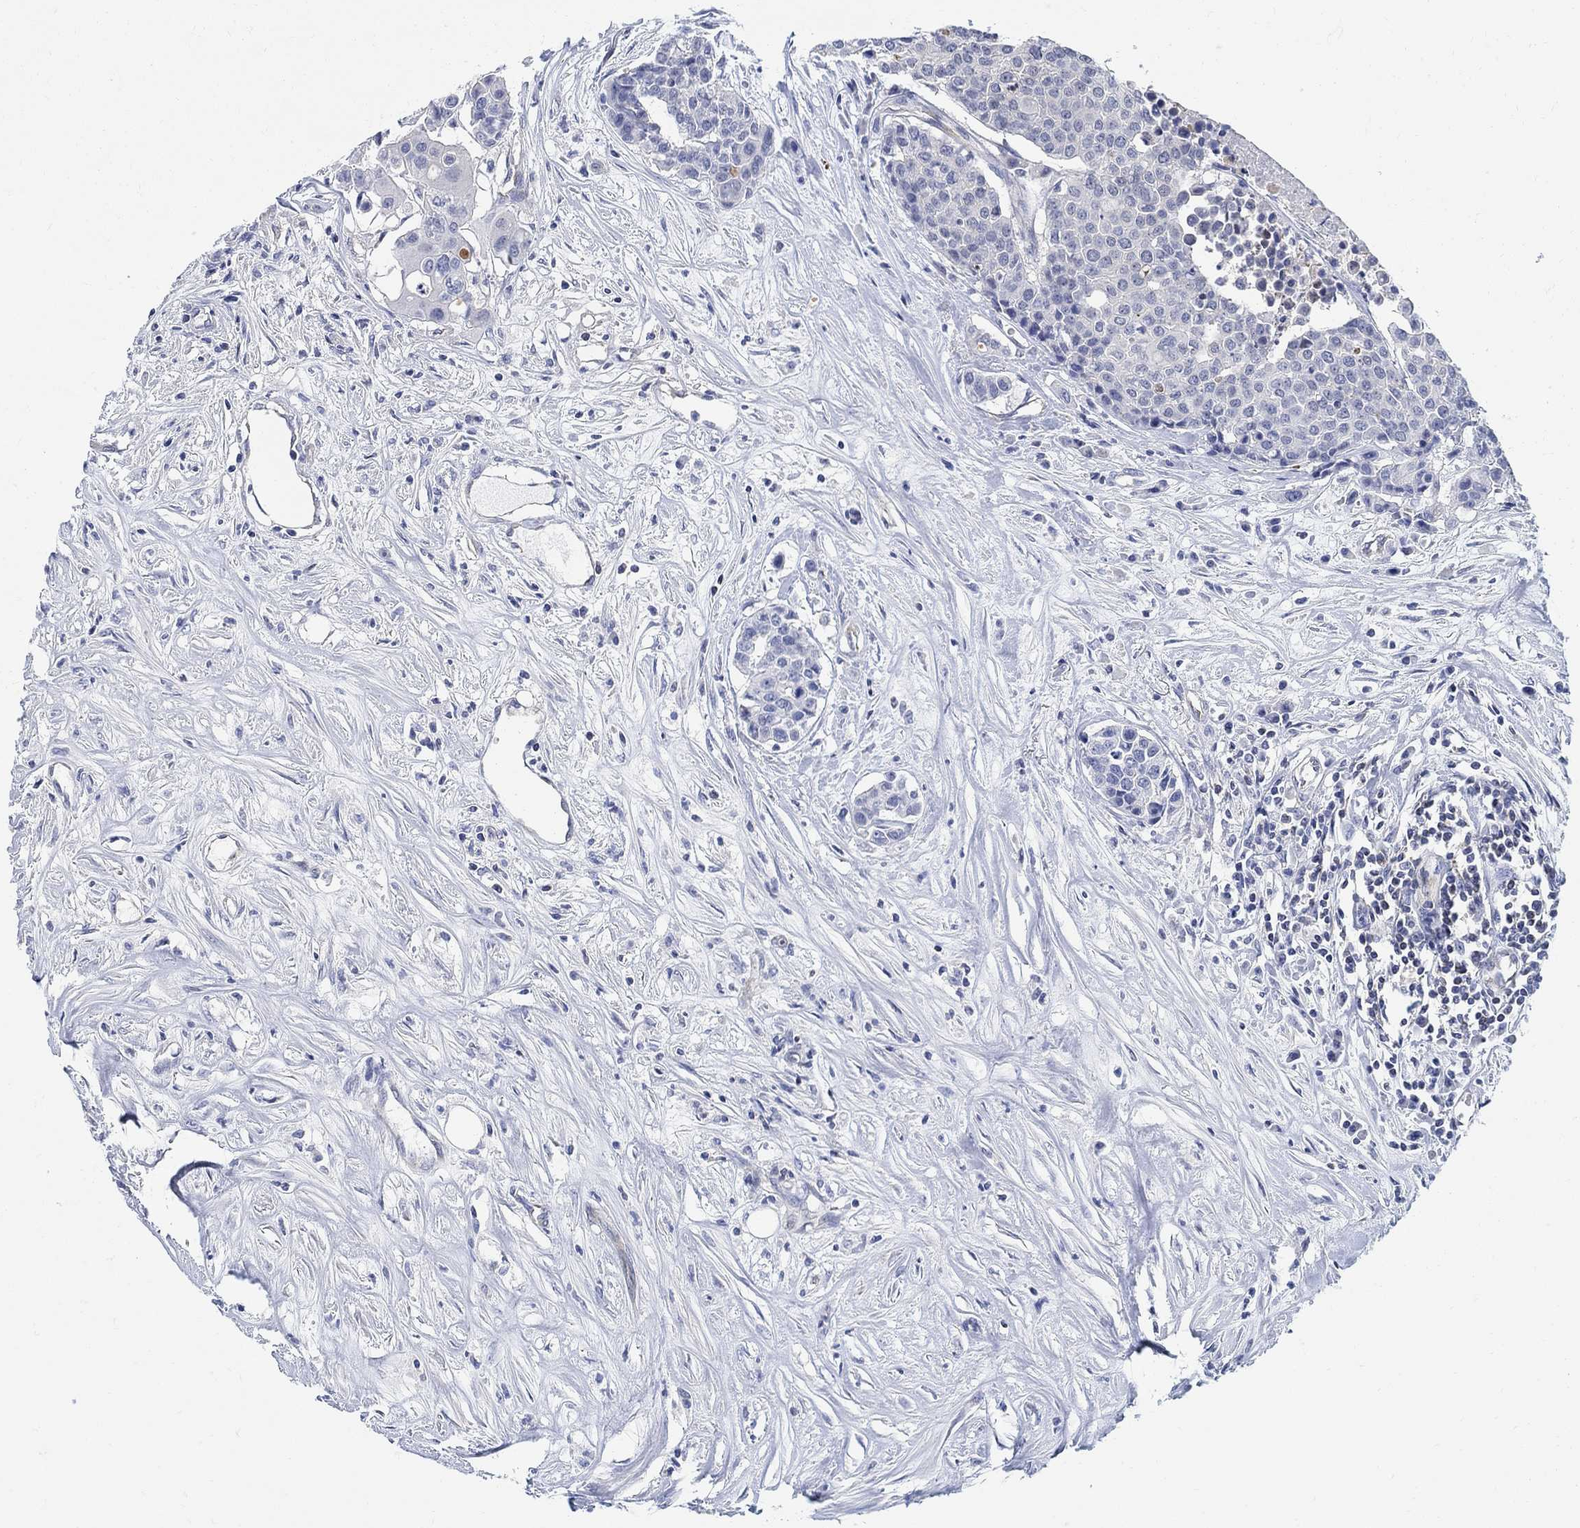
{"staining": {"intensity": "negative", "quantity": "none", "location": "none"}, "tissue": "carcinoid", "cell_type": "Tumor cells", "image_type": "cancer", "snomed": [{"axis": "morphology", "description": "Carcinoid, malignant, NOS"}, {"axis": "topography", "description": "Colon"}], "caption": "This is an IHC photomicrograph of human carcinoid (malignant). There is no staining in tumor cells.", "gene": "PHF21B", "patient": {"sex": "male", "age": 81}}